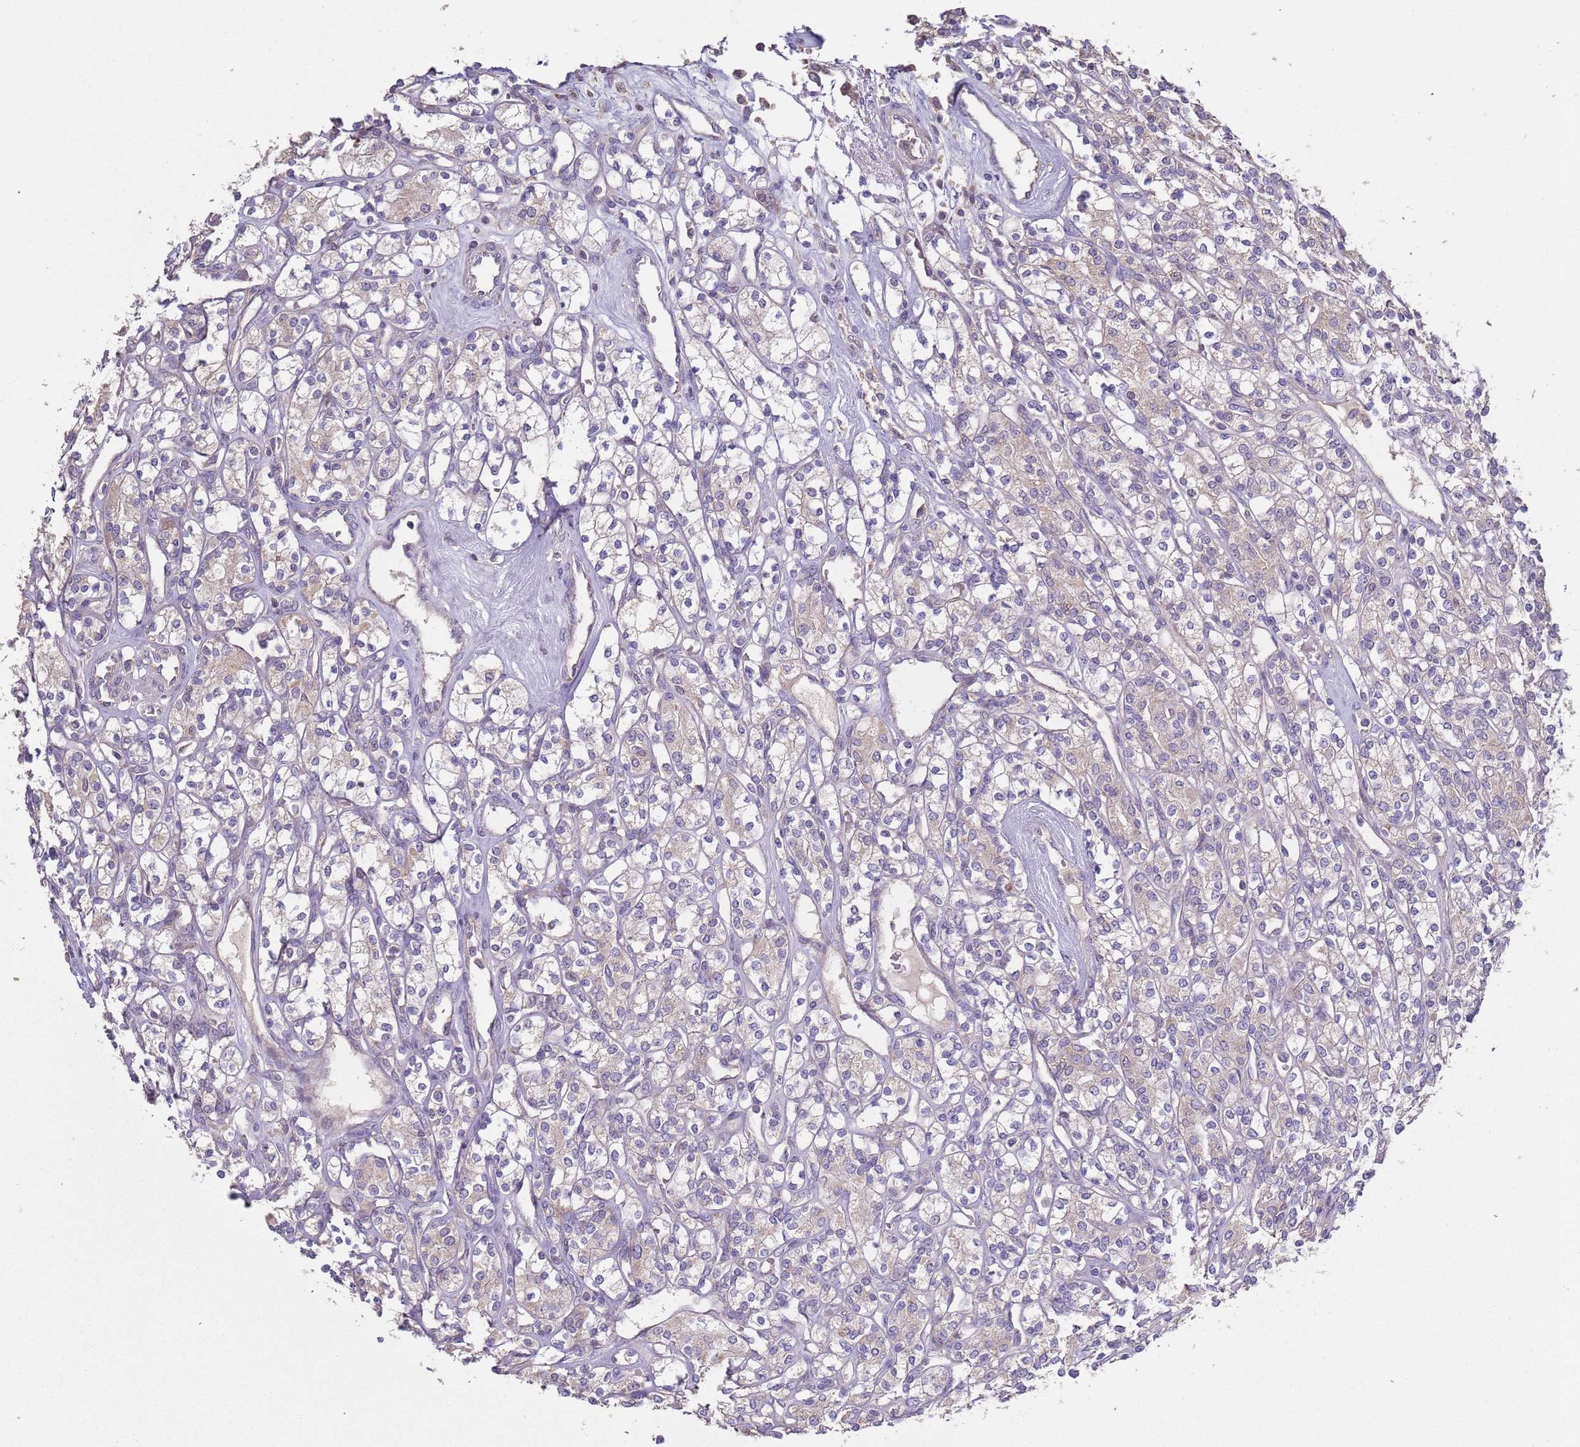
{"staining": {"intensity": "negative", "quantity": "none", "location": "none"}, "tissue": "renal cancer", "cell_type": "Tumor cells", "image_type": "cancer", "snomed": [{"axis": "morphology", "description": "Adenocarcinoma, NOS"}, {"axis": "topography", "description": "Kidney"}], "caption": "Immunohistochemistry (IHC) micrograph of neoplastic tissue: human renal cancer stained with DAB shows no significant protein staining in tumor cells. (DAB (3,3'-diaminobenzidine) IHC visualized using brightfield microscopy, high magnification).", "gene": "ABCC10", "patient": {"sex": "male", "age": 77}}